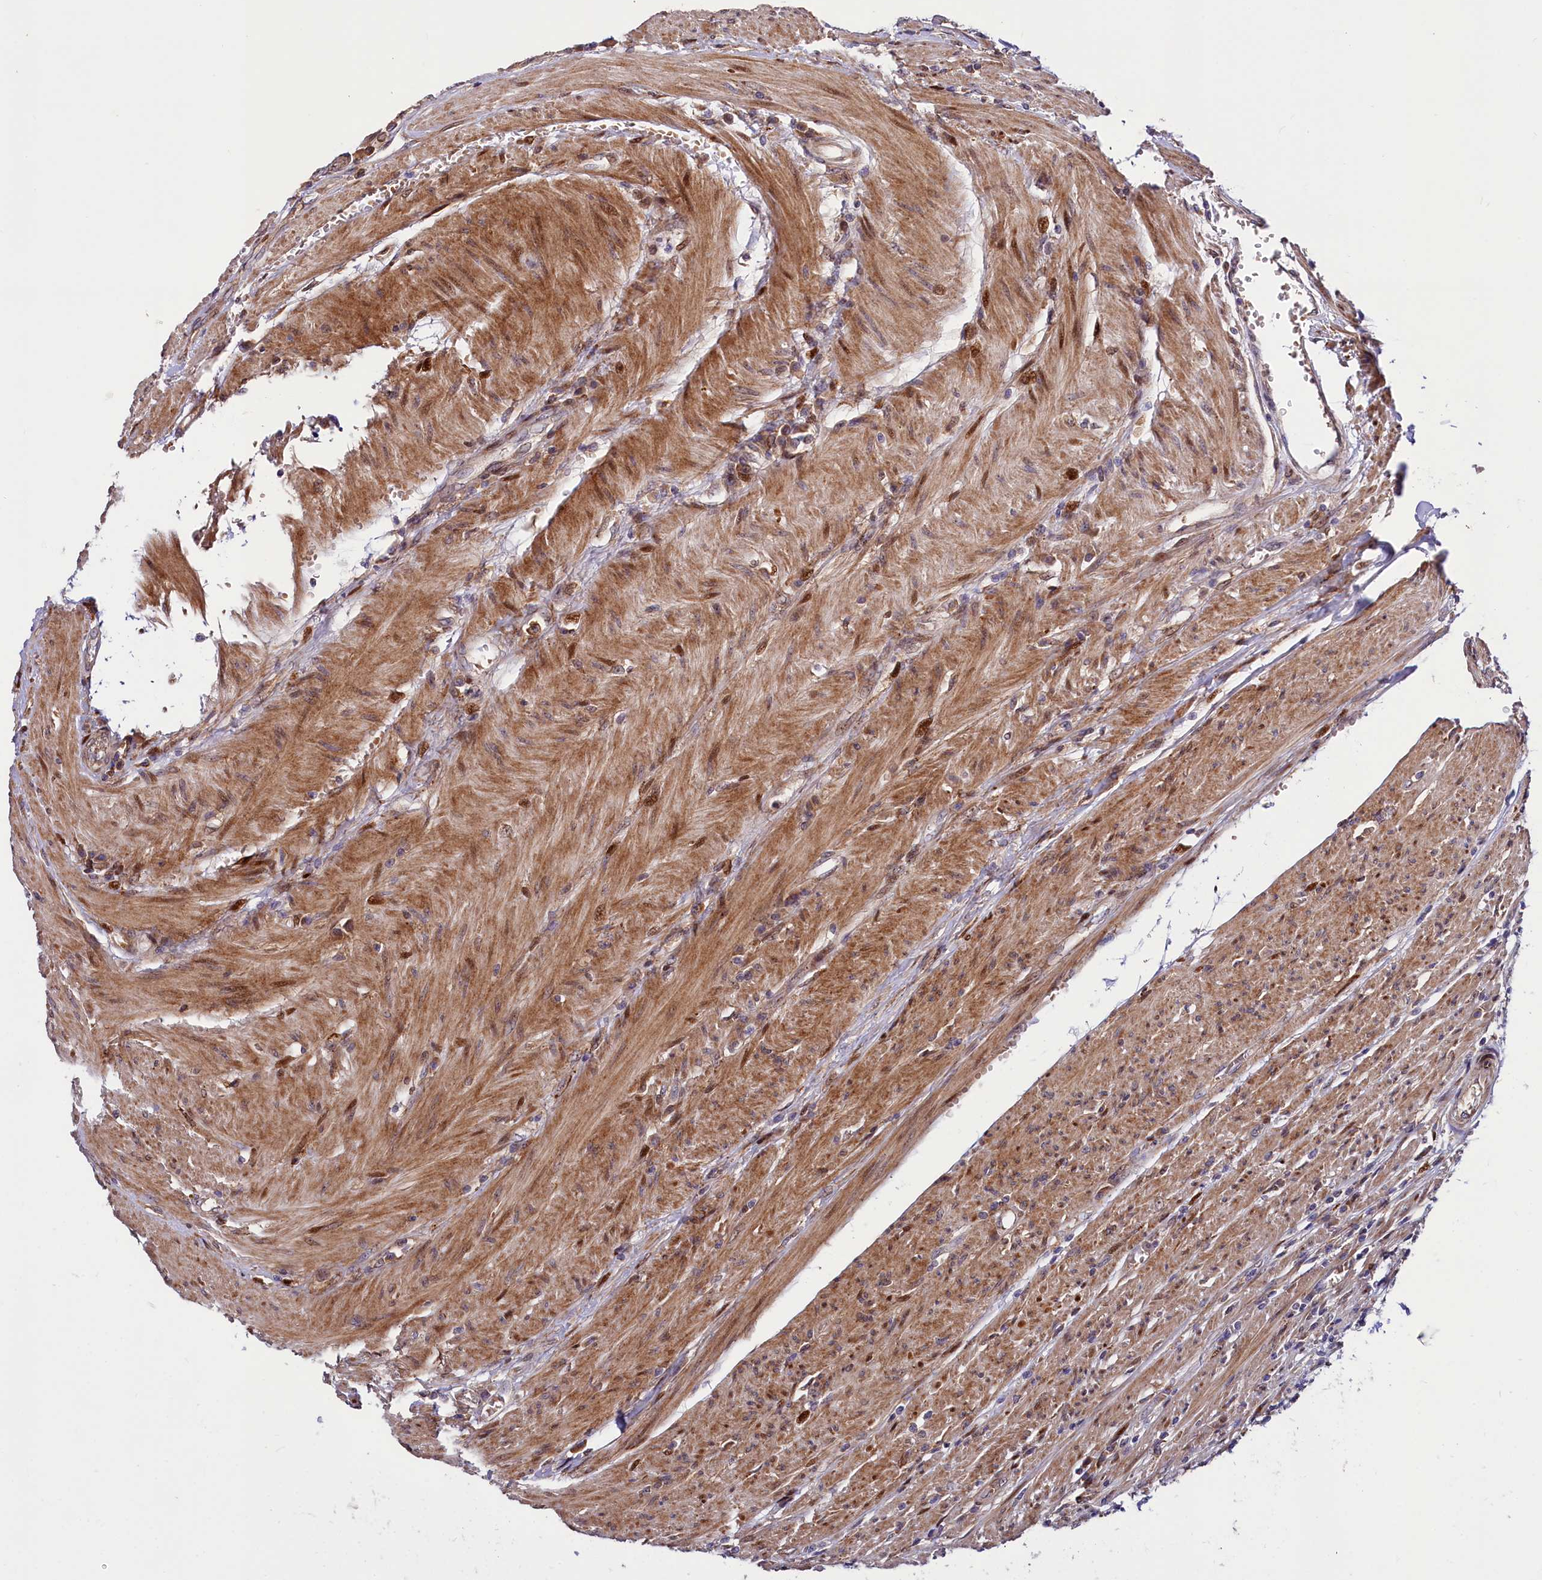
{"staining": {"intensity": "strong", "quantity": ">75%", "location": "cytoplasmic/membranous"}, "tissue": "colorectal cancer", "cell_type": "Tumor cells", "image_type": "cancer", "snomed": [{"axis": "morphology", "description": "Adenocarcinoma, NOS"}, {"axis": "topography", "description": "Rectum"}], "caption": "The micrograph reveals a brown stain indicating the presence of a protein in the cytoplasmic/membranous of tumor cells in colorectal cancer (adenocarcinoma).", "gene": "PDZRN3", "patient": {"sex": "male", "age": 84}}